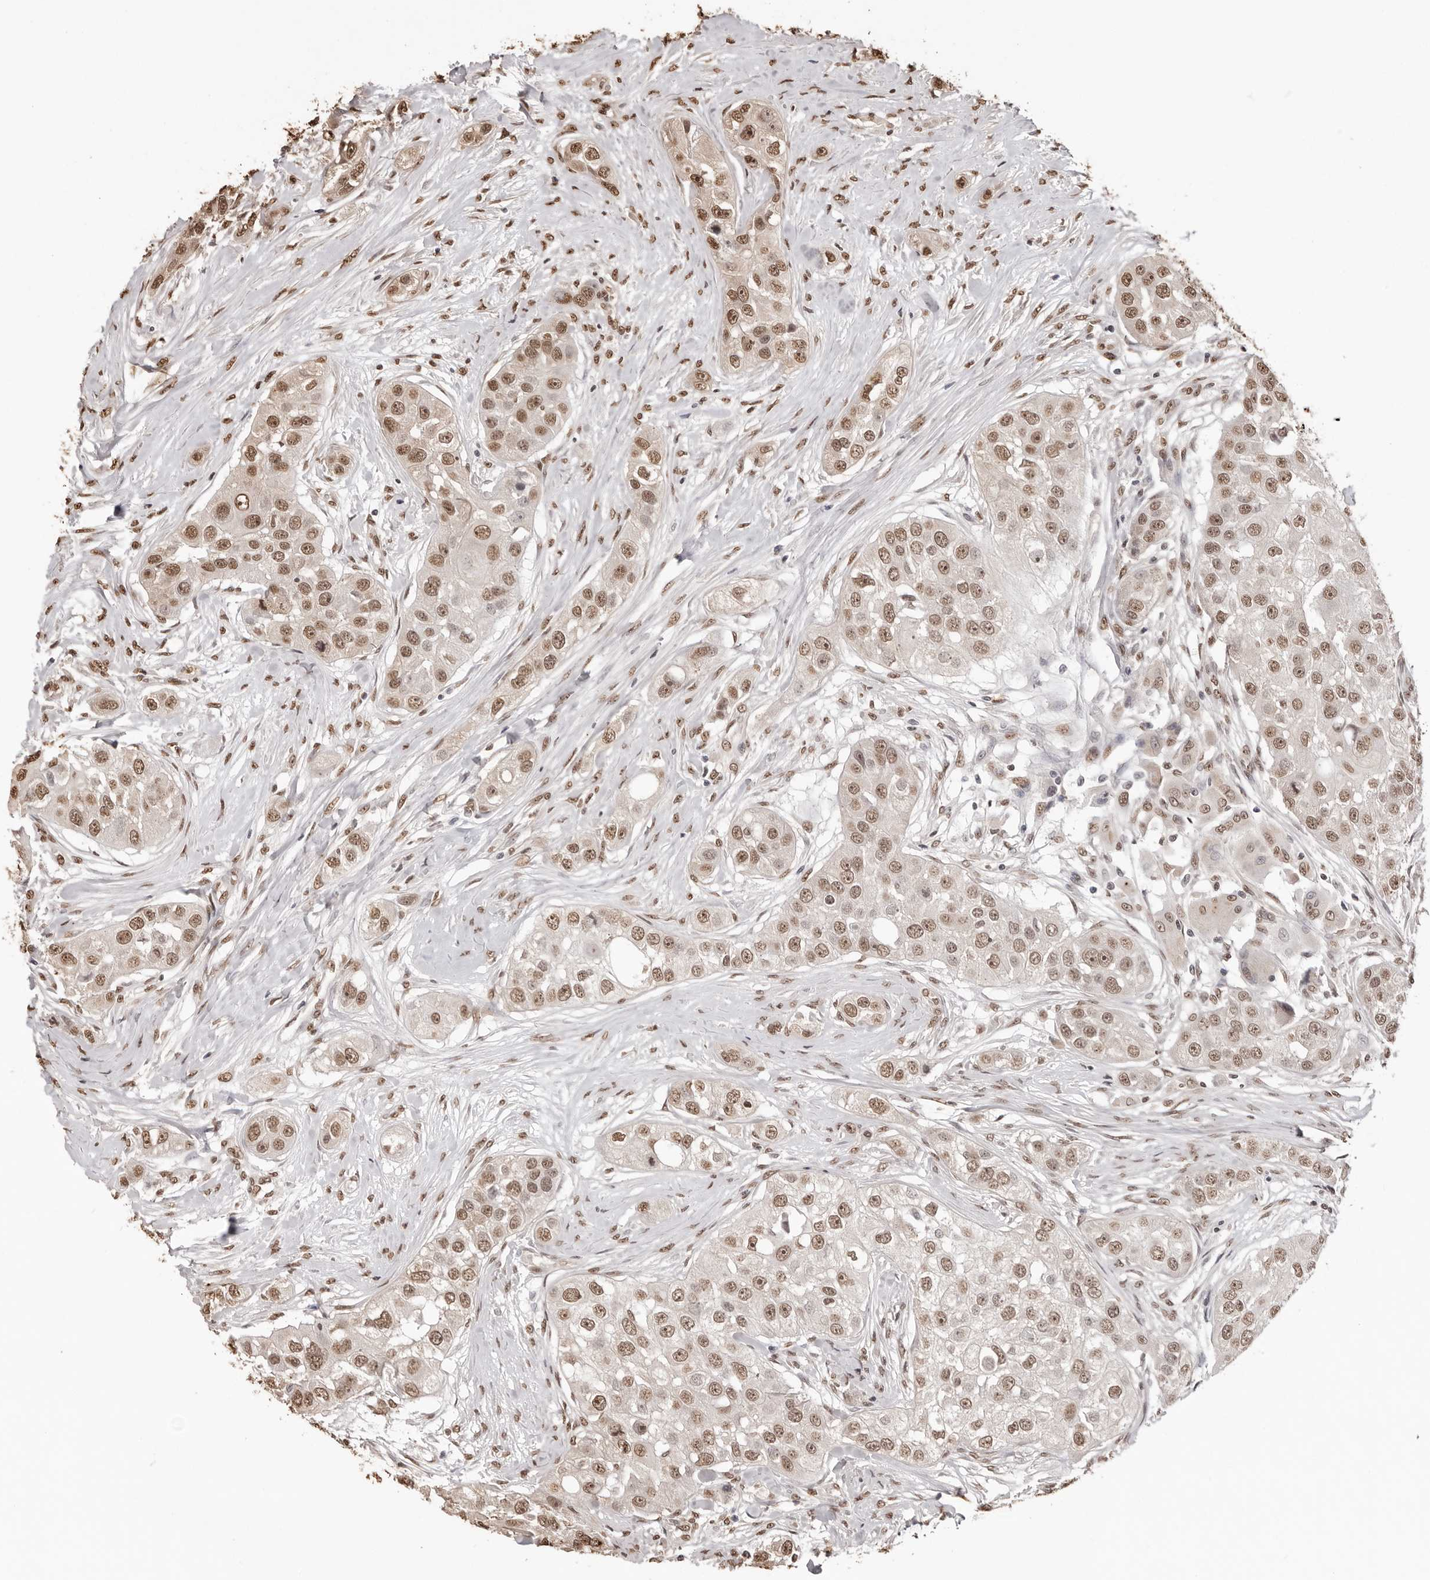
{"staining": {"intensity": "moderate", "quantity": ">75%", "location": "nuclear"}, "tissue": "head and neck cancer", "cell_type": "Tumor cells", "image_type": "cancer", "snomed": [{"axis": "morphology", "description": "Normal tissue, NOS"}, {"axis": "morphology", "description": "Squamous cell carcinoma, NOS"}, {"axis": "topography", "description": "Skeletal muscle"}, {"axis": "topography", "description": "Head-Neck"}], "caption": "A micrograph showing moderate nuclear expression in about >75% of tumor cells in head and neck squamous cell carcinoma, as visualized by brown immunohistochemical staining.", "gene": "OLIG3", "patient": {"sex": "male", "age": 51}}